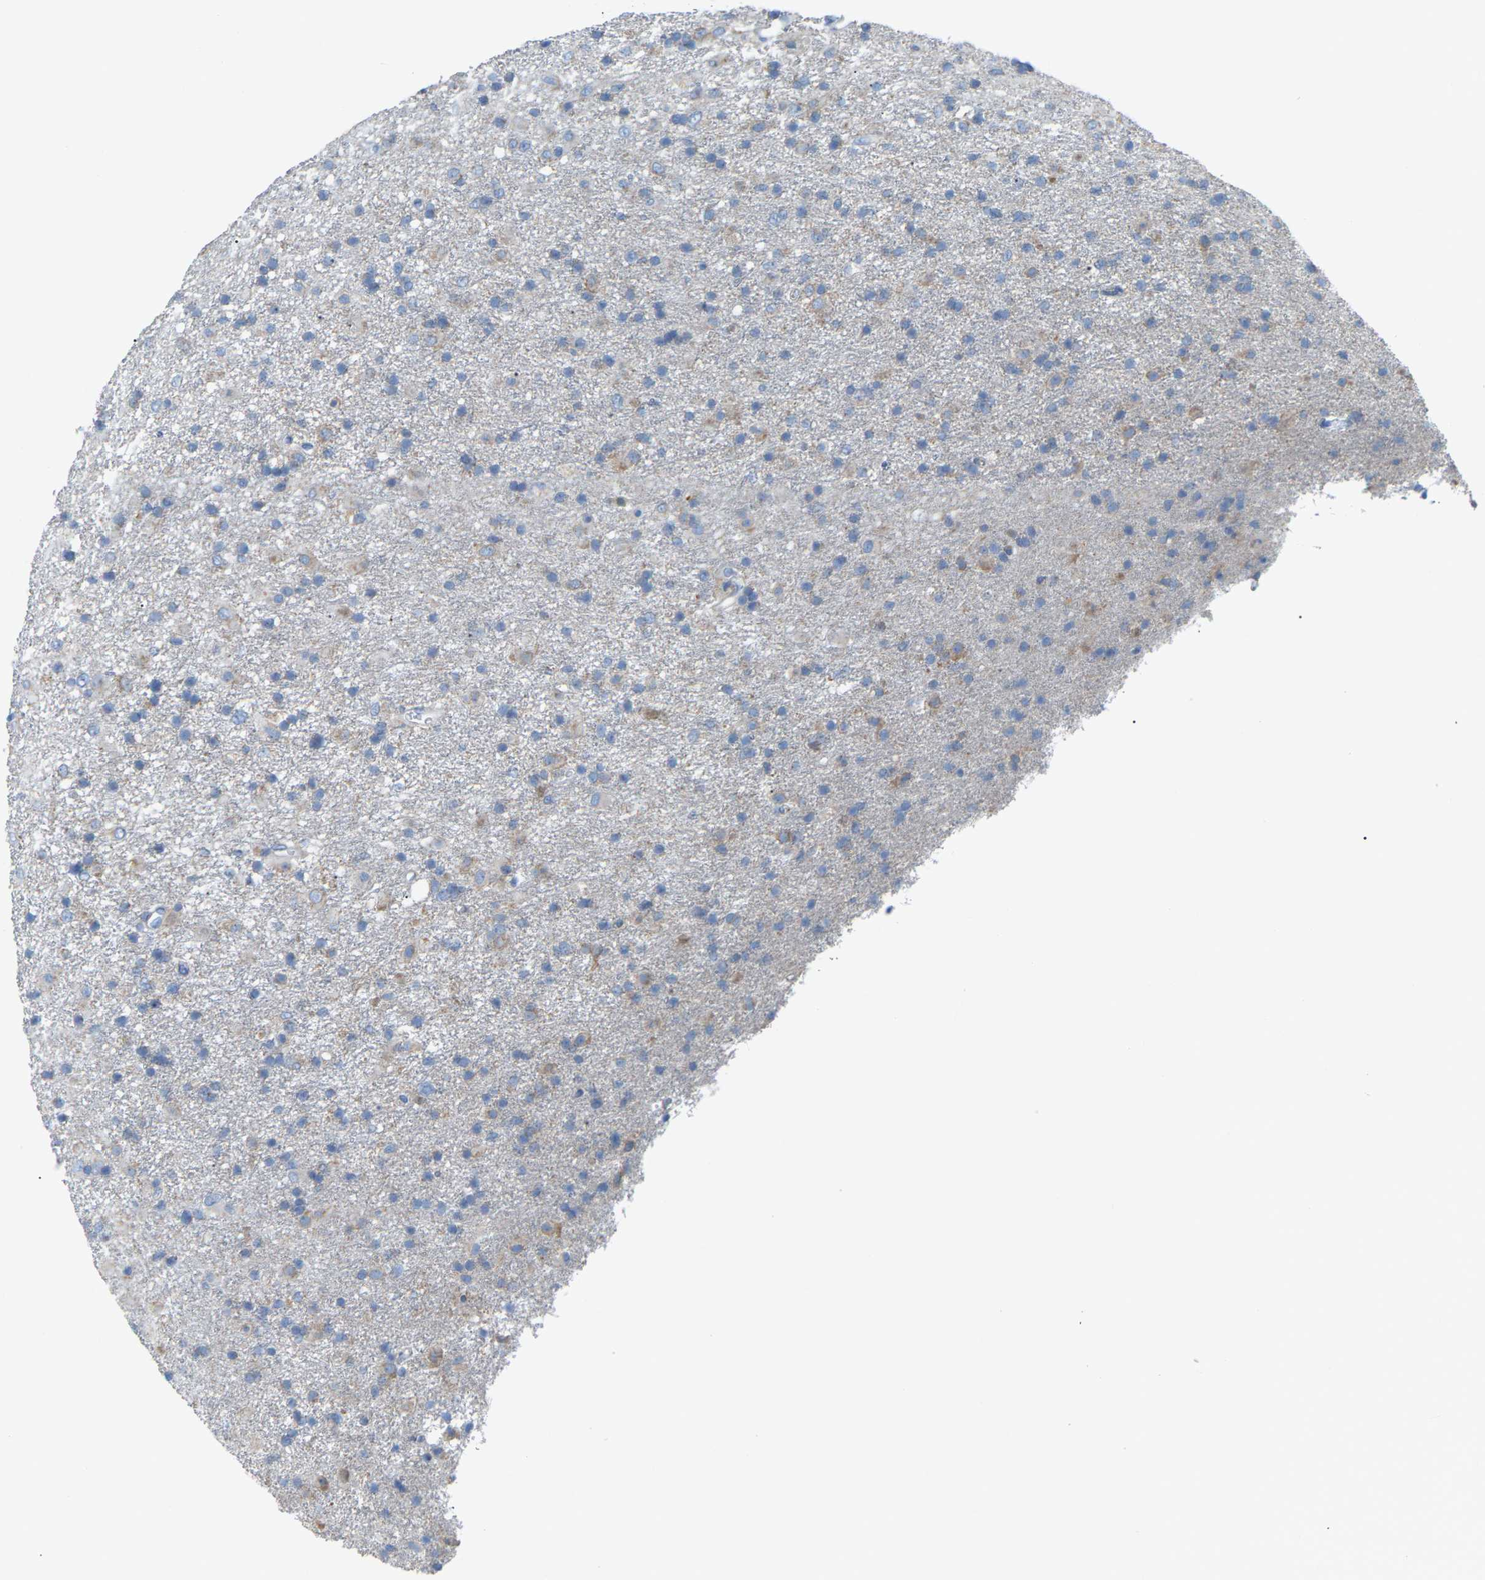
{"staining": {"intensity": "negative", "quantity": "none", "location": "none"}, "tissue": "glioma", "cell_type": "Tumor cells", "image_type": "cancer", "snomed": [{"axis": "morphology", "description": "Glioma, malignant, Low grade"}, {"axis": "topography", "description": "Brain"}], "caption": "Immunohistochemistry photomicrograph of neoplastic tissue: glioma stained with DAB demonstrates no significant protein expression in tumor cells.", "gene": "CROT", "patient": {"sex": "male", "age": 65}}